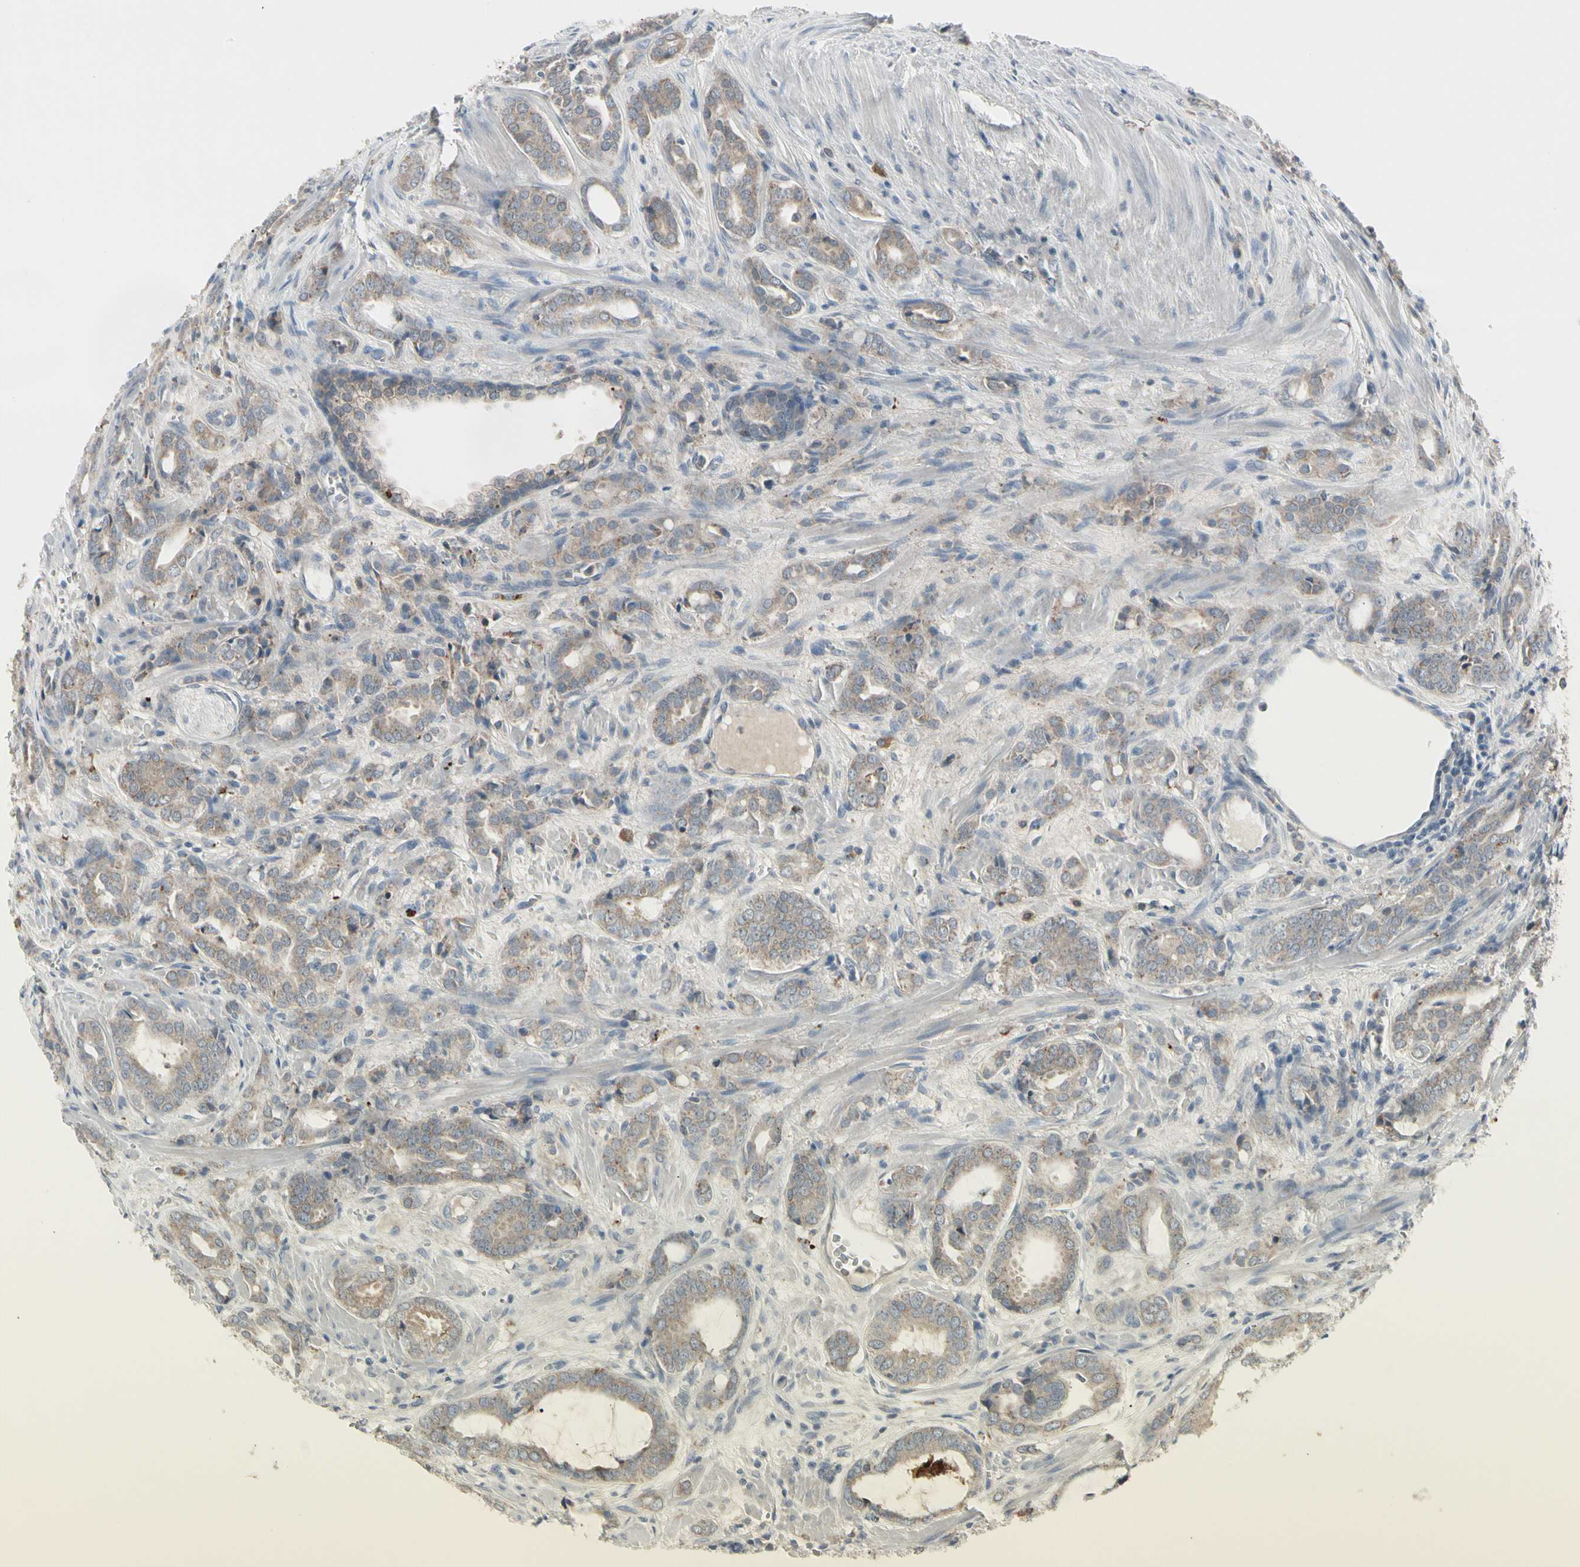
{"staining": {"intensity": "weak", "quantity": ">75%", "location": "cytoplasmic/membranous"}, "tissue": "prostate cancer", "cell_type": "Tumor cells", "image_type": "cancer", "snomed": [{"axis": "morphology", "description": "Adenocarcinoma, High grade"}, {"axis": "topography", "description": "Prostate"}], "caption": "Brown immunohistochemical staining in prostate cancer (high-grade adenocarcinoma) shows weak cytoplasmic/membranous expression in about >75% of tumor cells.", "gene": "GRN", "patient": {"sex": "male", "age": 64}}